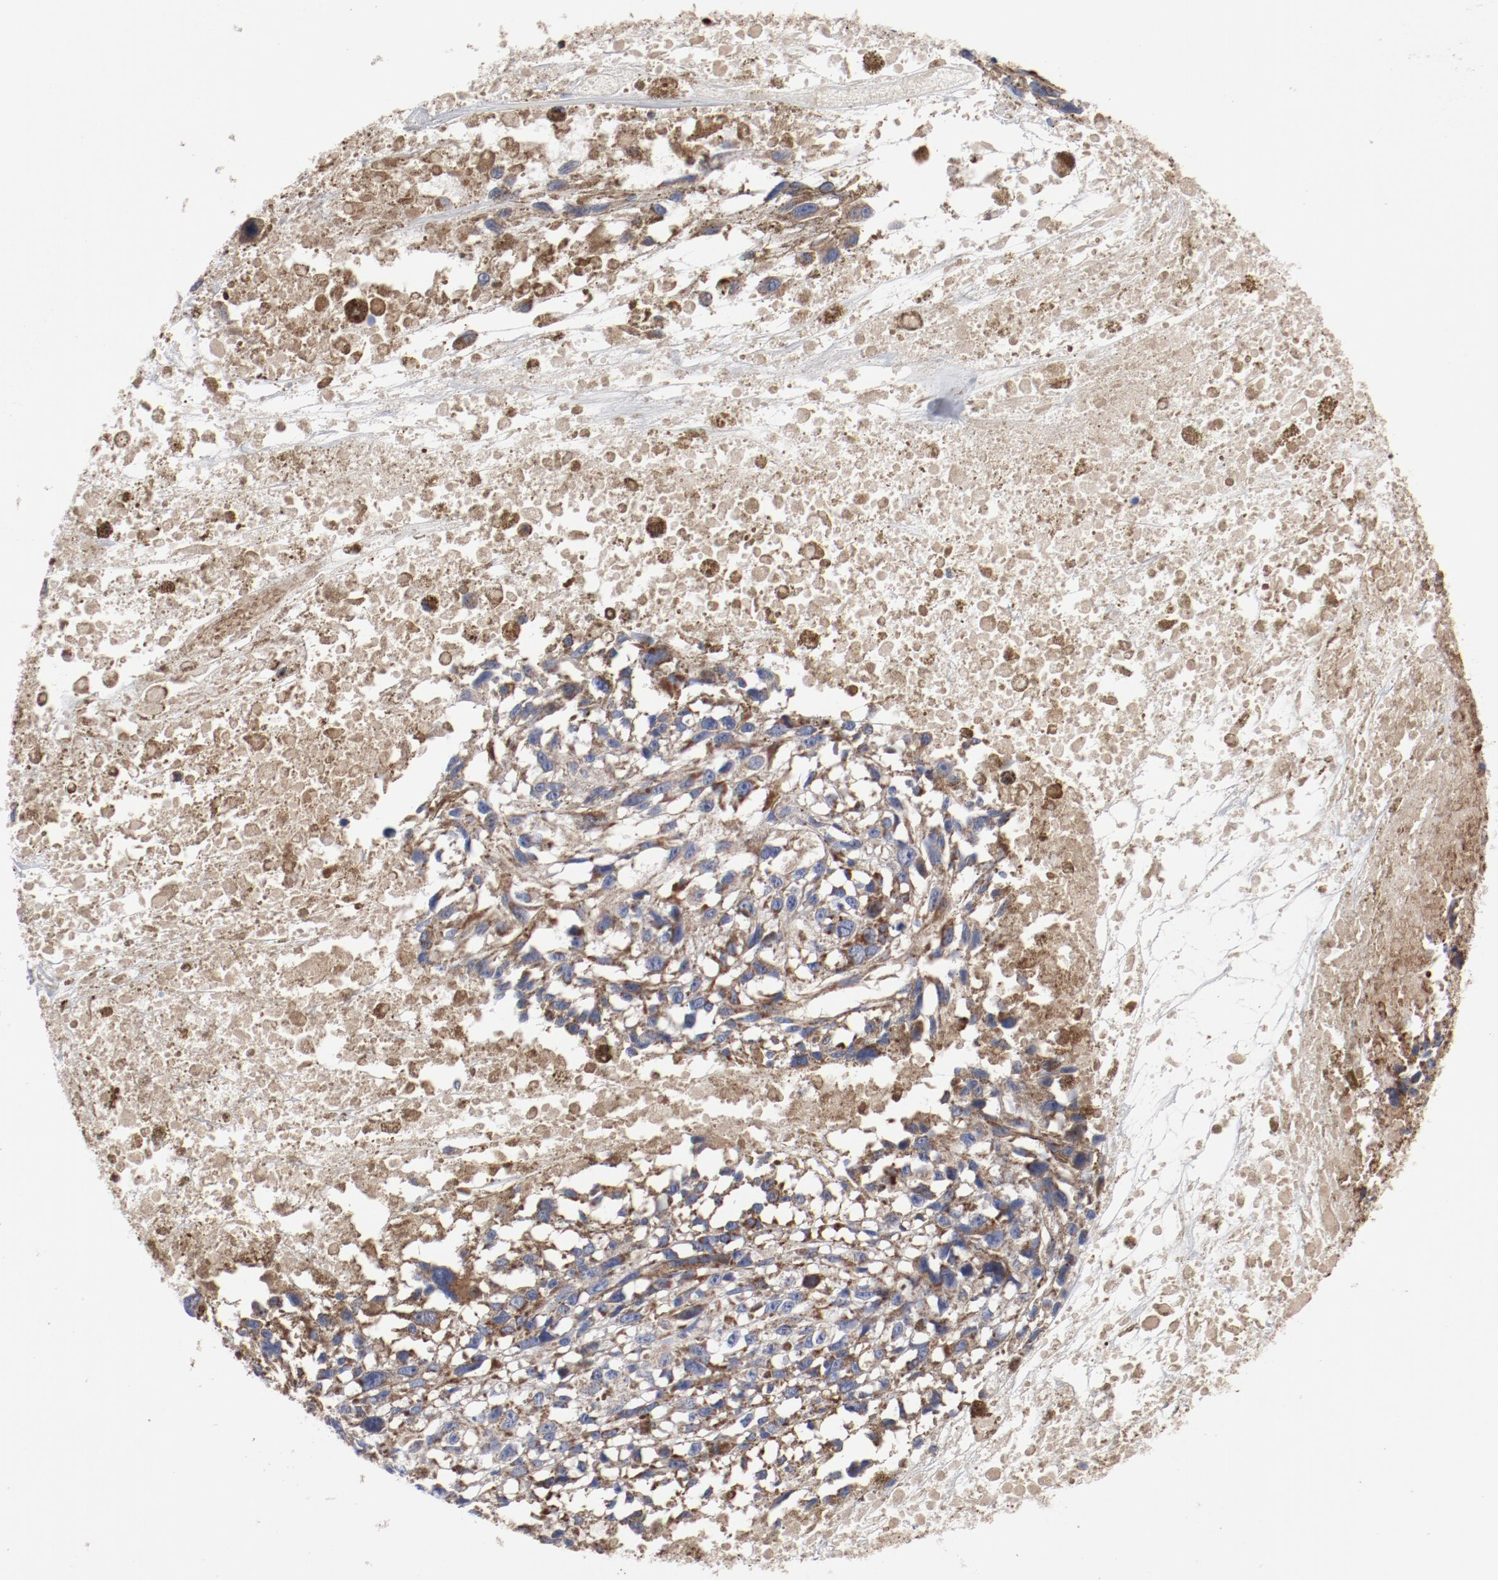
{"staining": {"intensity": "moderate", "quantity": ">75%", "location": "cytoplasmic/membranous"}, "tissue": "melanoma", "cell_type": "Tumor cells", "image_type": "cancer", "snomed": [{"axis": "morphology", "description": "Malignant melanoma, Metastatic site"}, {"axis": "topography", "description": "Lymph node"}], "caption": "Human malignant melanoma (metastatic site) stained for a protein (brown) shows moderate cytoplasmic/membranous positive staining in approximately >75% of tumor cells.", "gene": "NDUFV2", "patient": {"sex": "male", "age": 59}}